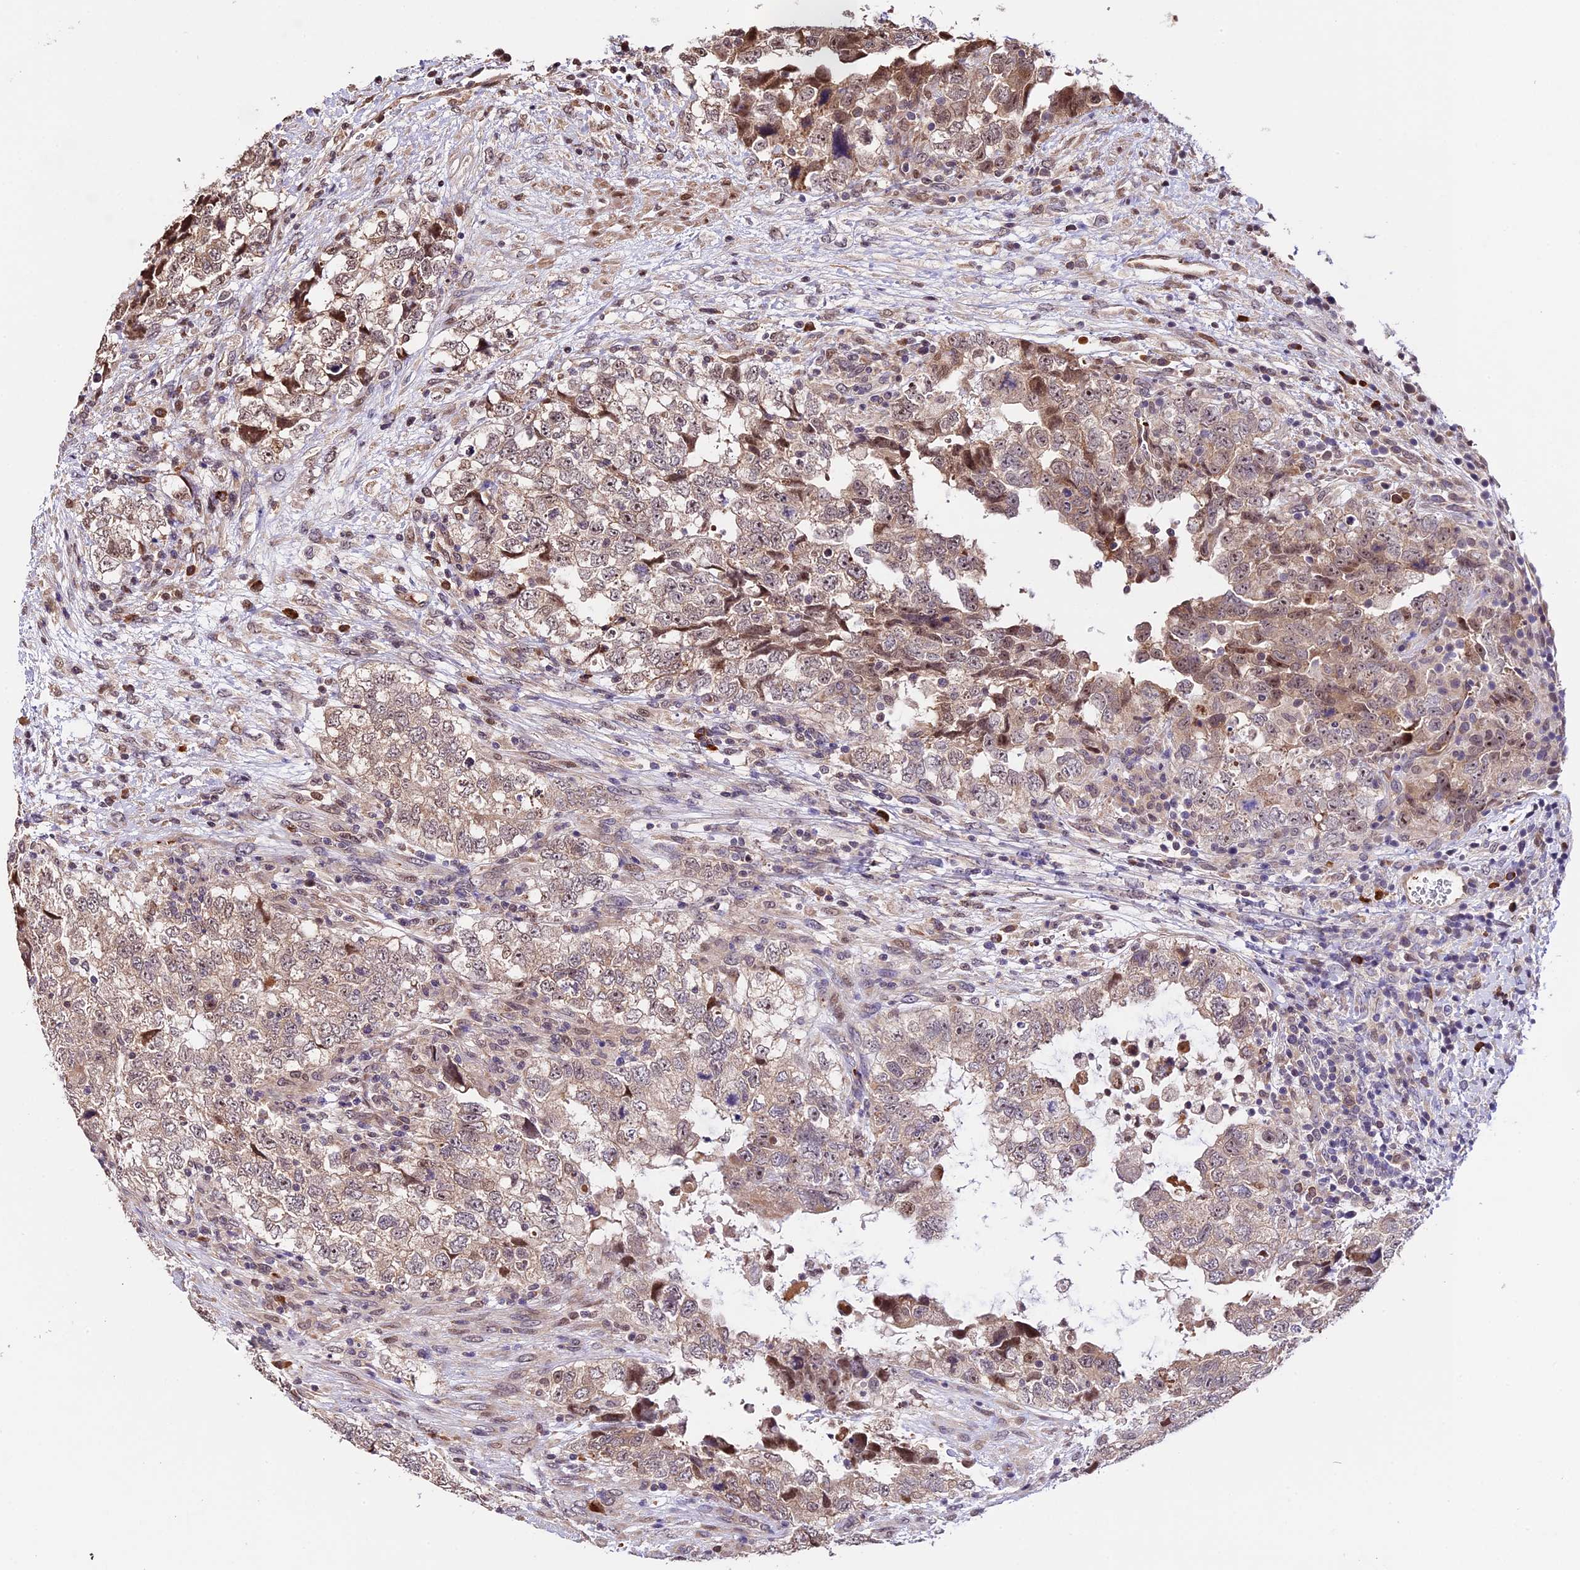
{"staining": {"intensity": "moderate", "quantity": "<25%", "location": "cytoplasmic/membranous,nuclear"}, "tissue": "testis cancer", "cell_type": "Tumor cells", "image_type": "cancer", "snomed": [{"axis": "morphology", "description": "Carcinoma, Embryonal, NOS"}, {"axis": "topography", "description": "Testis"}], "caption": "Embryonal carcinoma (testis) stained with a protein marker demonstrates moderate staining in tumor cells.", "gene": "HERPUD1", "patient": {"sex": "male", "age": 37}}